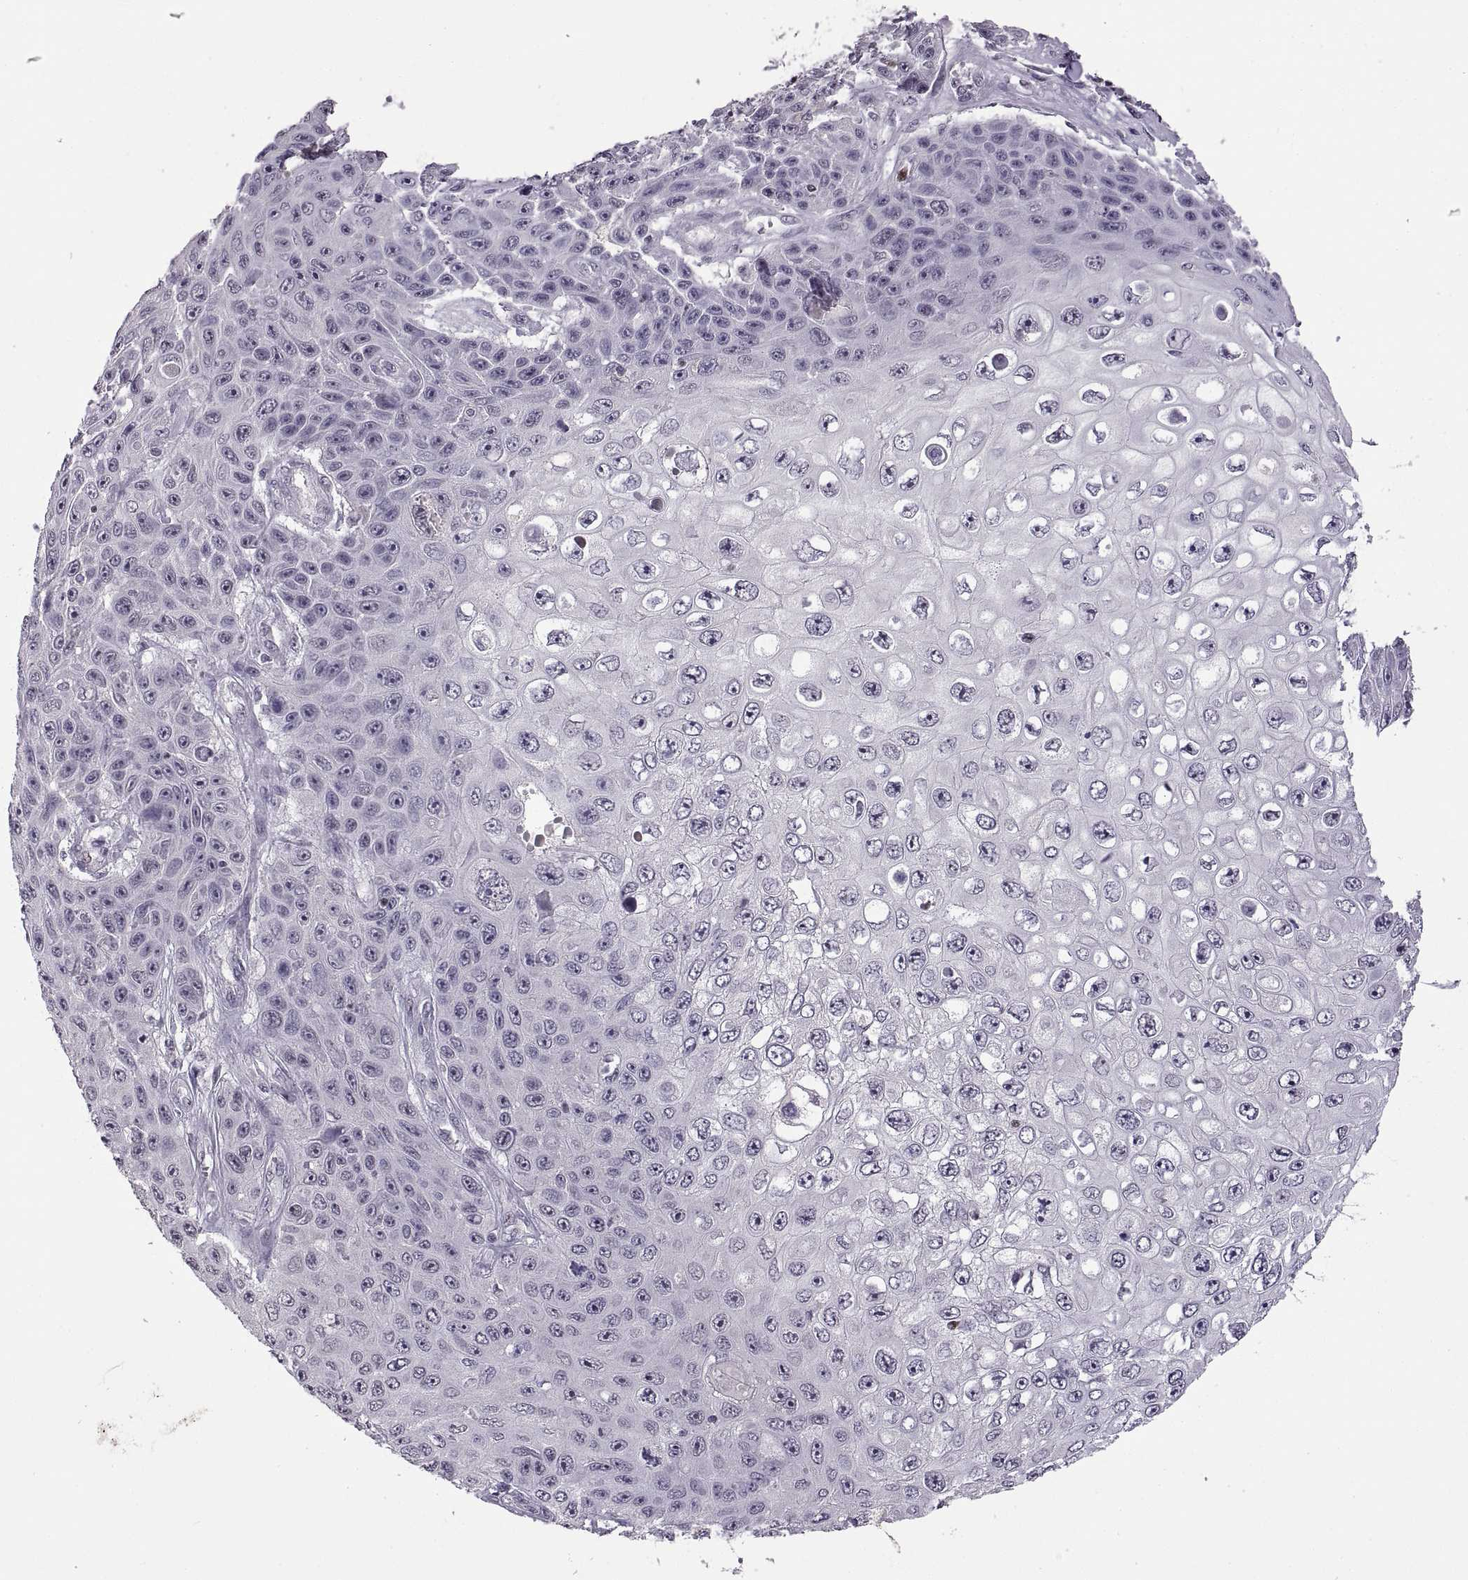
{"staining": {"intensity": "negative", "quantity": "none", "location": "none"}, "tissue": "skin cancer", "cell_type": "Tumor cells", "image_type": "cancer", "snomed": [{"axis": "morphology", "description": "Squamous cell carcinoma, NOS"}, {"axis": "topography", "description": "Skin"}], "caption": "This is an immunohistochemistry image of human skin squamous cell carcinoma. There is no expression in tumor cells.", "gene": "NEK2", "patient": {"sex": "male", "age": 82}}